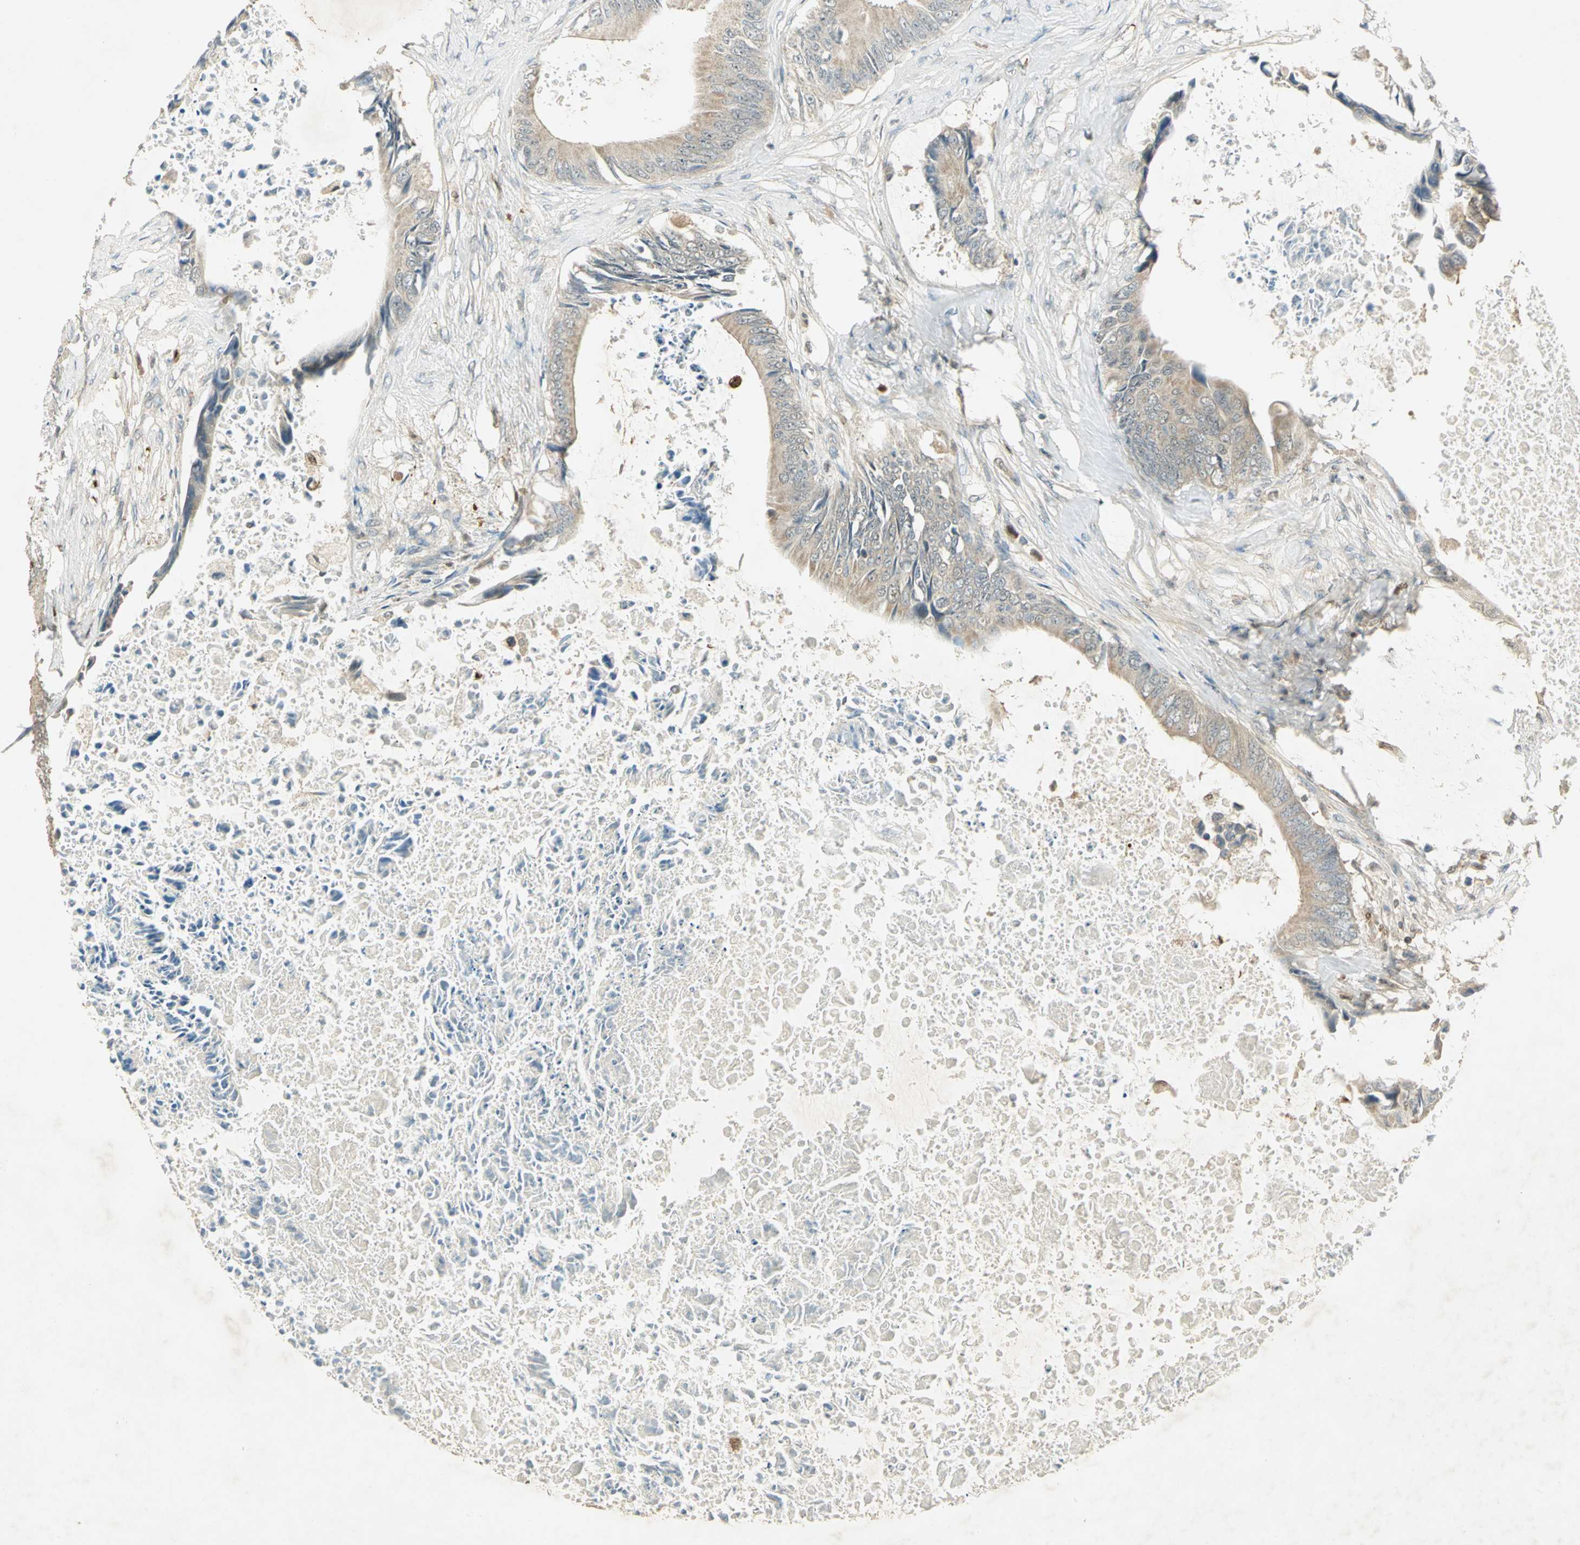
{"staining": {"intensity": "weak", "quantity": ">75%", "location": "cytoplasmic/membranous"}, "tissue": "colorectal cancer", "cell_type": "Tumor cells", "image_type": "cancer", "snomed": [{"axis": "morphology", "description": "Normal tissue, NOS"}, {"axis": "morphology", "description": "Adenocarcinoma, NOS"}, {"axis": "topography", "description": "Rectum"}, {"axis": "topography", "description": "Peripheral nerve tissue"}], "caption": "Immunohistochemical staining of human colorectal cancer displays low levels of weak cytoplasmic/membranous expression in about >75% of tumor cells.", "gene": "BIRC2", "patient": {"sex": "female", "age": 77}}